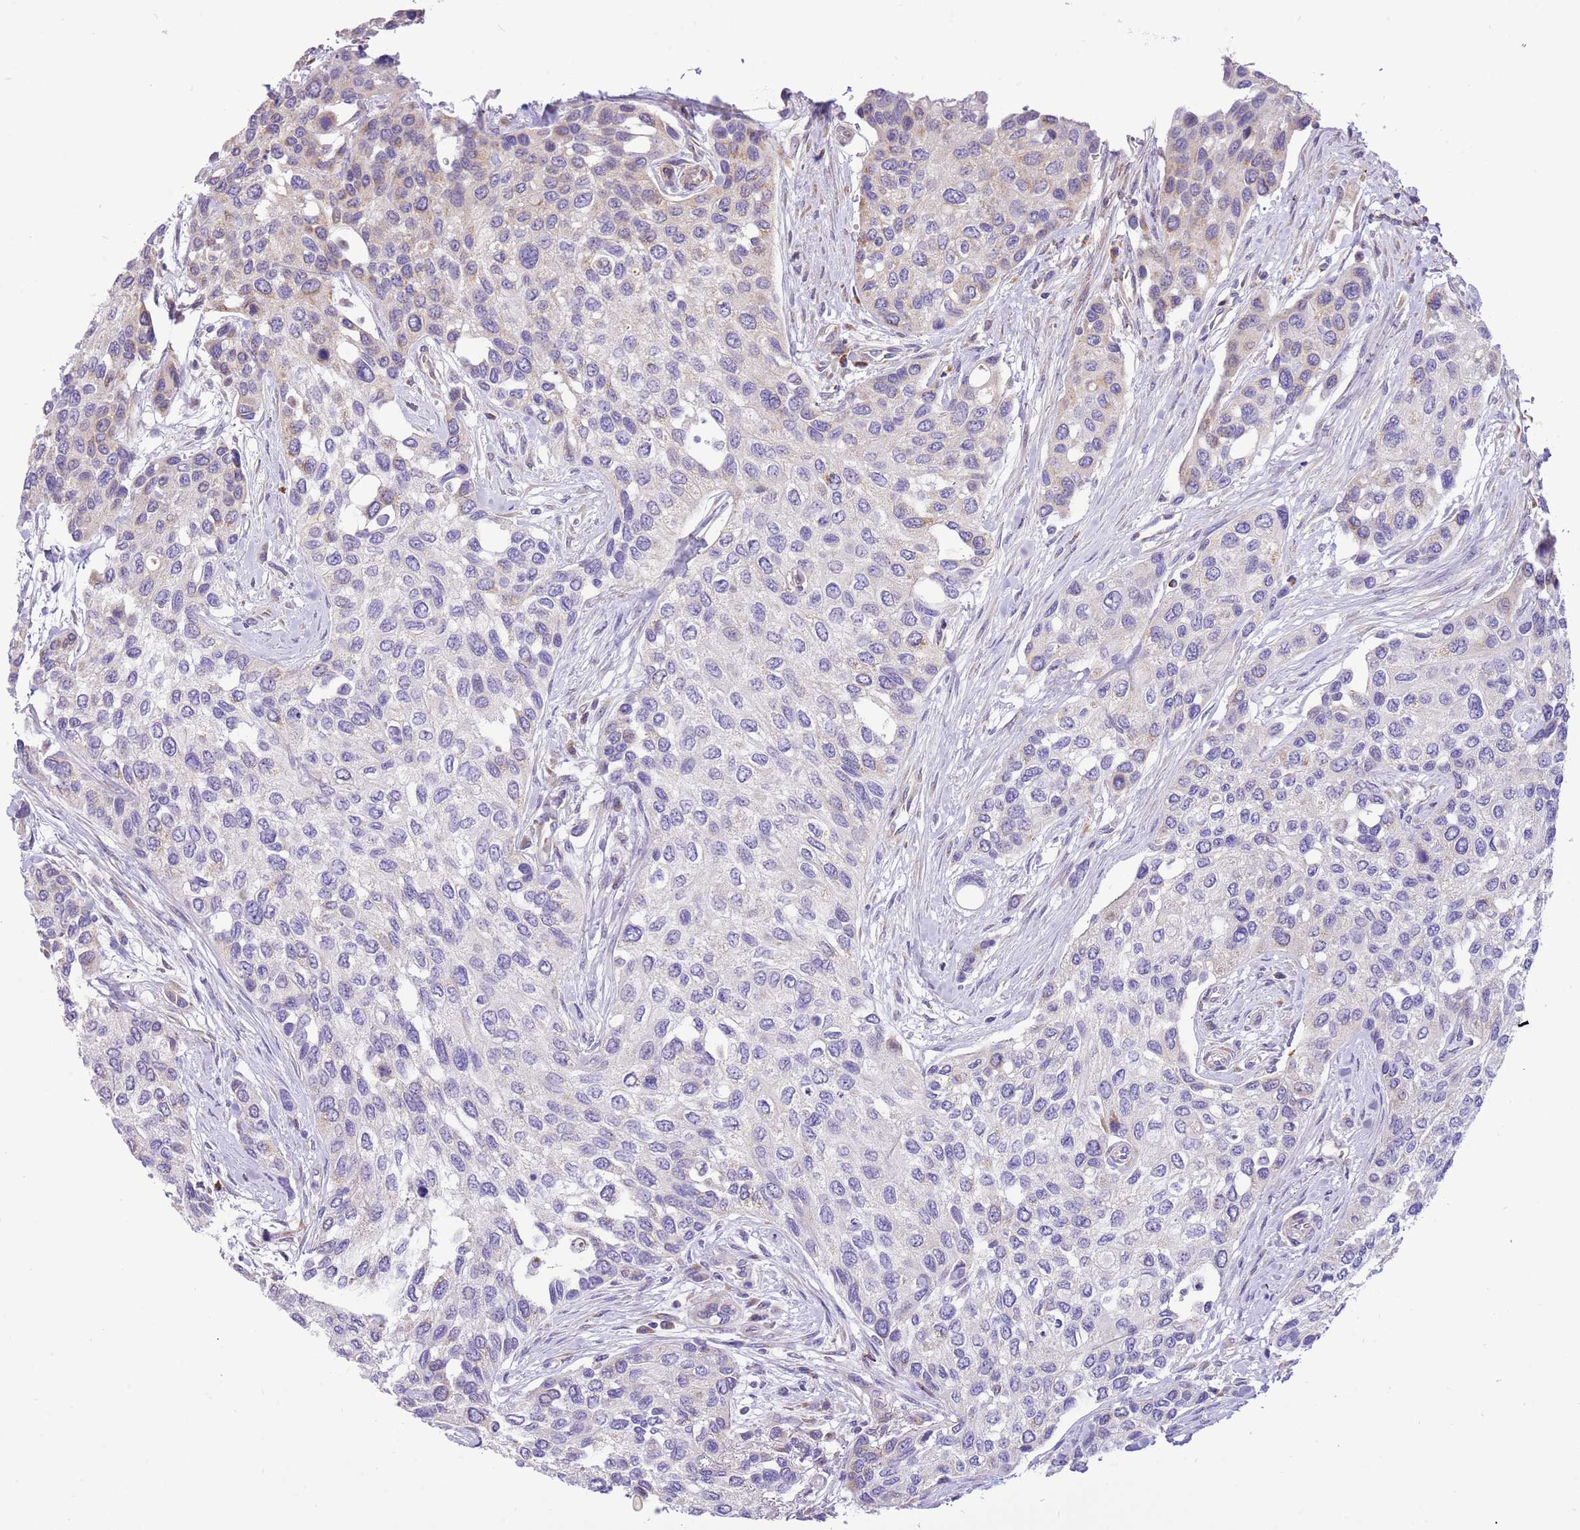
{"staining": {"intensity": "negative", "quantity": "none", "location": "none"}, "tissue": "urothelial cancer", "cell_type": "Tumor cells", "image_type": "cancer", "snomed": [{"axis": "morphology", "description": "Normal tissue, NOS"}, {"axis": "morphology", "description": "Urothelial carcinoma, High grade"}, {"axis": "topography", "description": "Vascular tissue"}, {"axis": "topography", "description": "Urinary bladder"}], "caption": "This is an immunohistochemistry (IHC) image of human urothelial carcinoma (high-grade). There is no expression in tumor cells.", "gene": "COX17", "patient": {"sex": "female", "age": 56}}